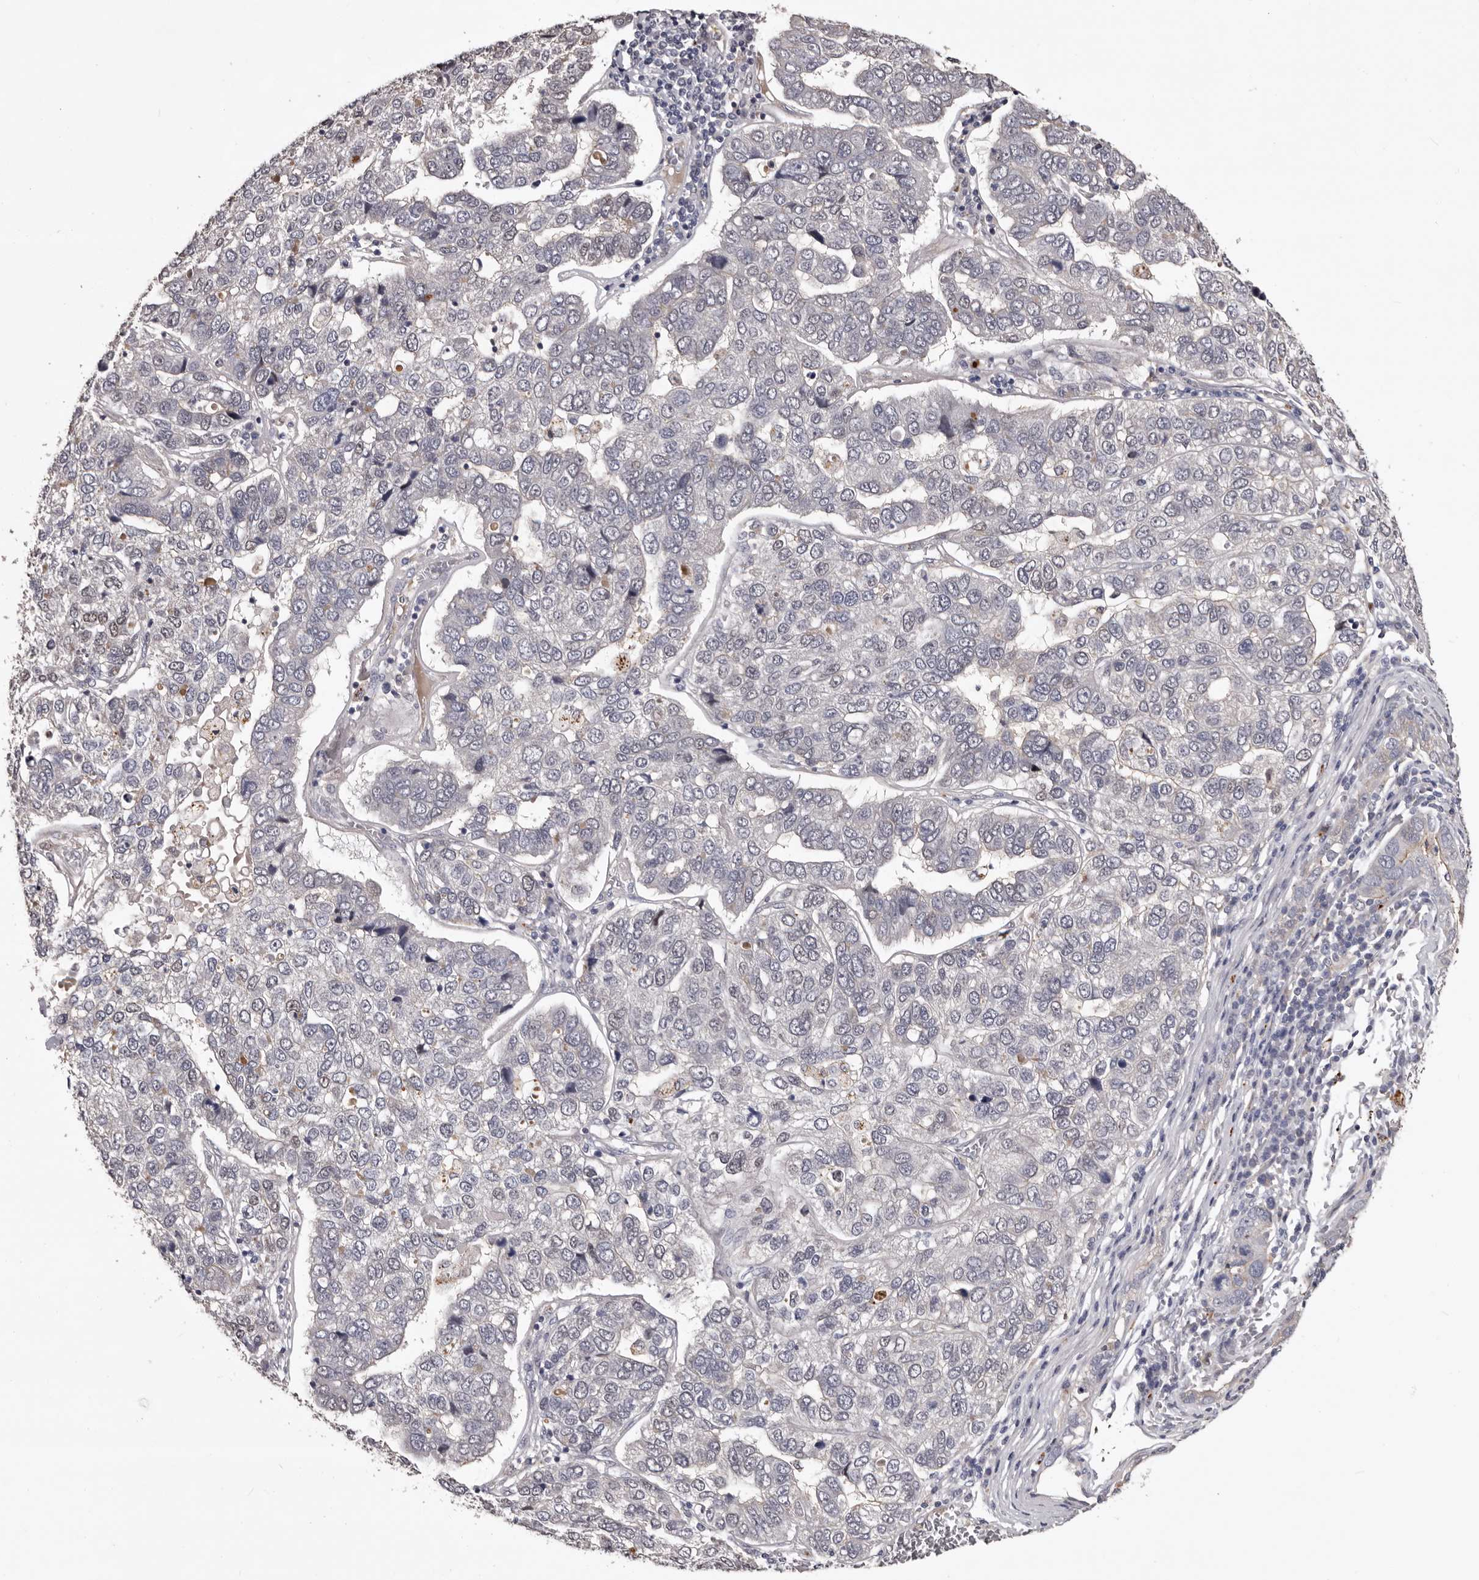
{"staining": {"intensity": "negative", "quantity": "none", "location": "none"}, "tissue": "pancreatic cancer", "cell_type": "Tumor cells", "image_type": "cancer", "snomed": [{"axis": "morphology", "description": "Adenocarcinoma, NOS"}, {"axis": "topography", "description": "Pancreas"}], "caption": "The IHC micrograph has no significant staining in tumor cells of adenocarcinoma (pancreatic) tissue.", "gene": "SLC10A4", "patient": {"sex": "female", "age": 61}}